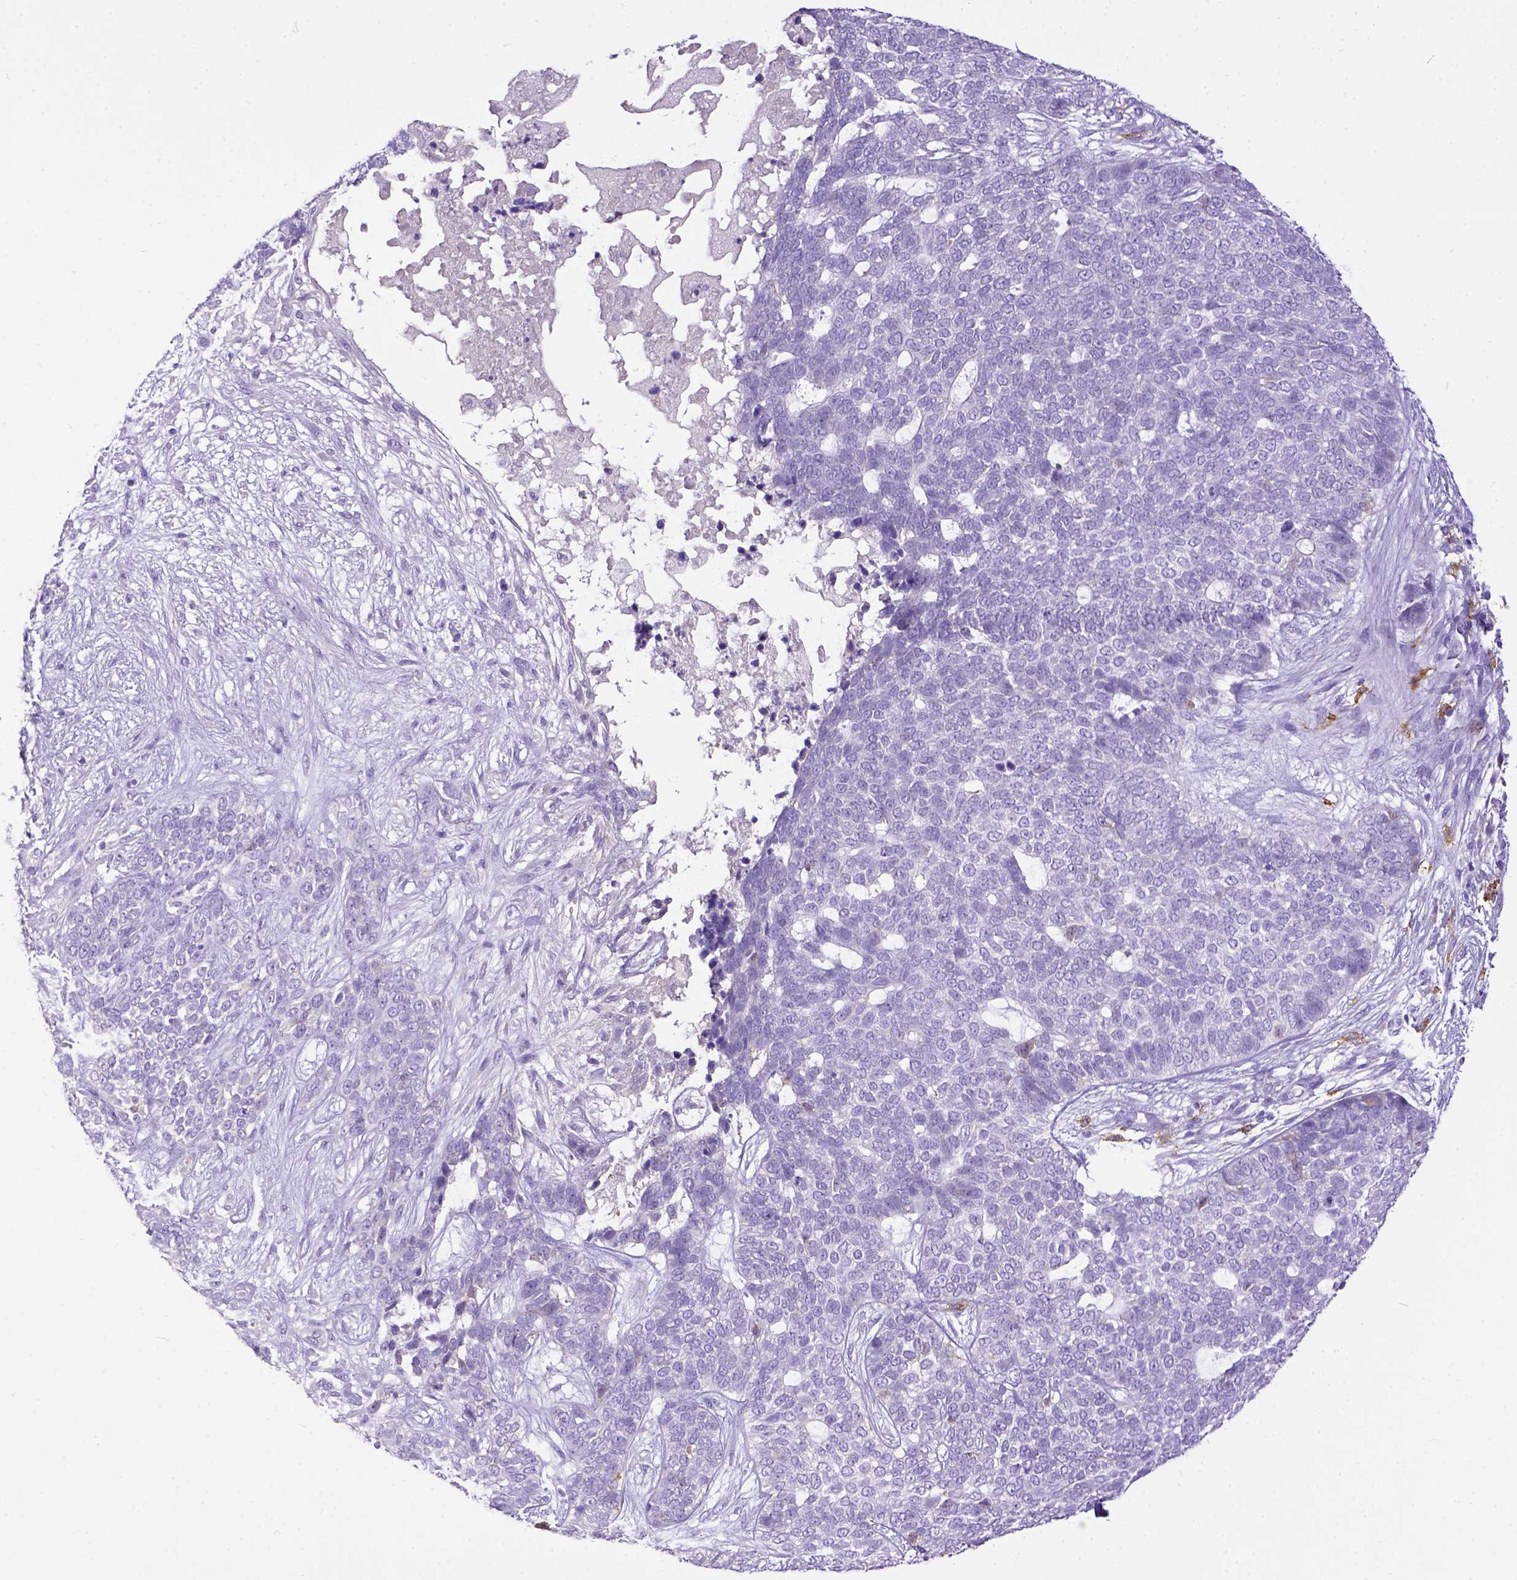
{"staining": {"intensity": "negative", "quantity": "none", "location": "none"}, "tissue": "skin cancer", "cell_type": "Tumor cells", "image_type": "cancer", "snomed": [{"axis": "morphology", "description": "Basal cell carcinoma"}, {"axis": "topography", "description": "Skin"}], "caption": "This micrograph is of skin basal cell carcinoma stained with immunohistochemistry to label a protein in brown with the nuclei are counter-stained blue. There is no staining in tumor cells. (Stains: DAB immunohistochemistry (IHC) with hematoxylin counter stain, Microscopy: brightfield microscopy at high magnification).", "gene": "KIT", "patient": {"sex": "female", "age": 69}}